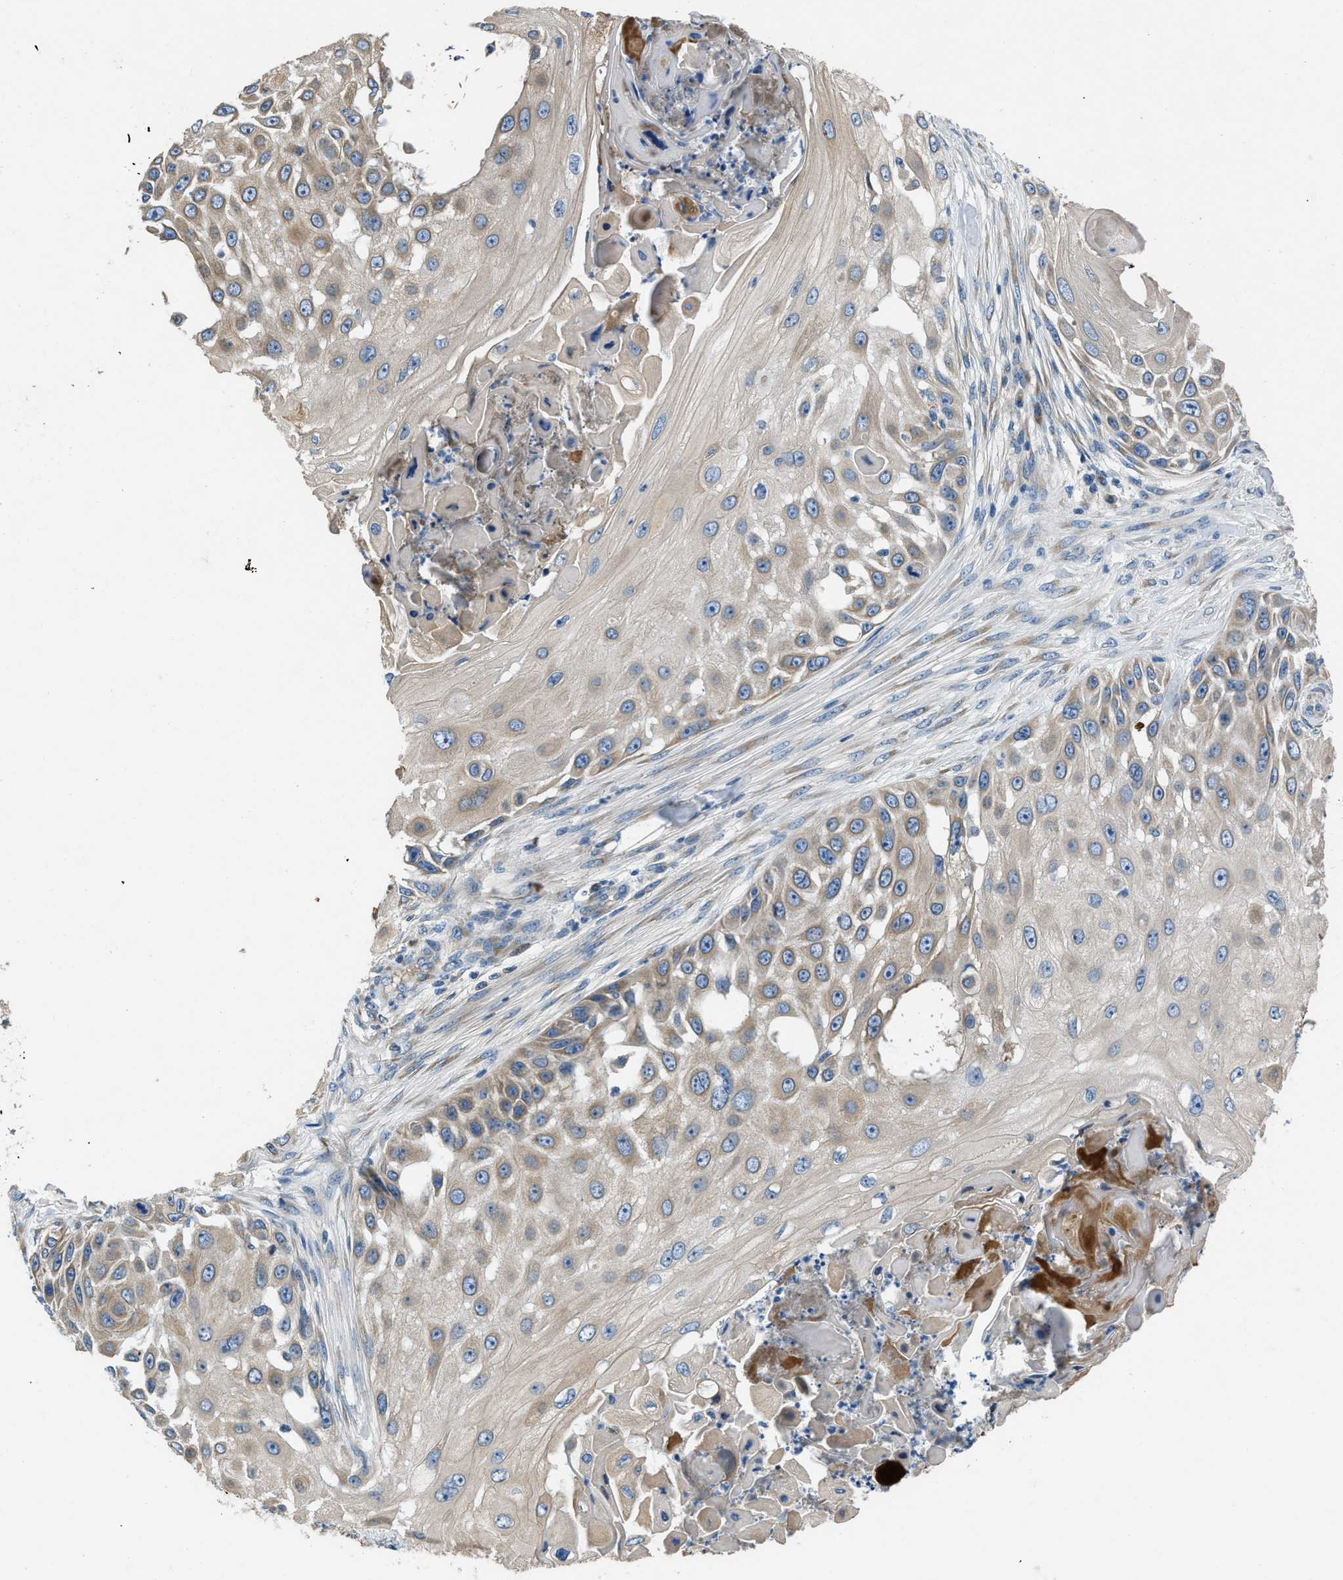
{"staining": {"intensity": "weak", "quantity": "25%-75%", "location": "cytoplasmic/membranous"}, "tissue": "skin cancer", "cell_type": "Tumor cells", "image_type": "cancer", "snomed": [{"axis": "morphology", "description": "Squamous cell carcinoma, NOS"}, {"axis": "topography", "description": "Skin"}], "caption": "Immunohistochemical staining of squamous cell carcinoma (skin) displays low levels of weak cytoplasmic/membranous protein staining in approximately 25%-75% of tumor cells. (DAB IHC, brown staining for protein, blue staining for nuclei).", "gene": "GGCX", "patient": {"sex": "female", "age": 44}}